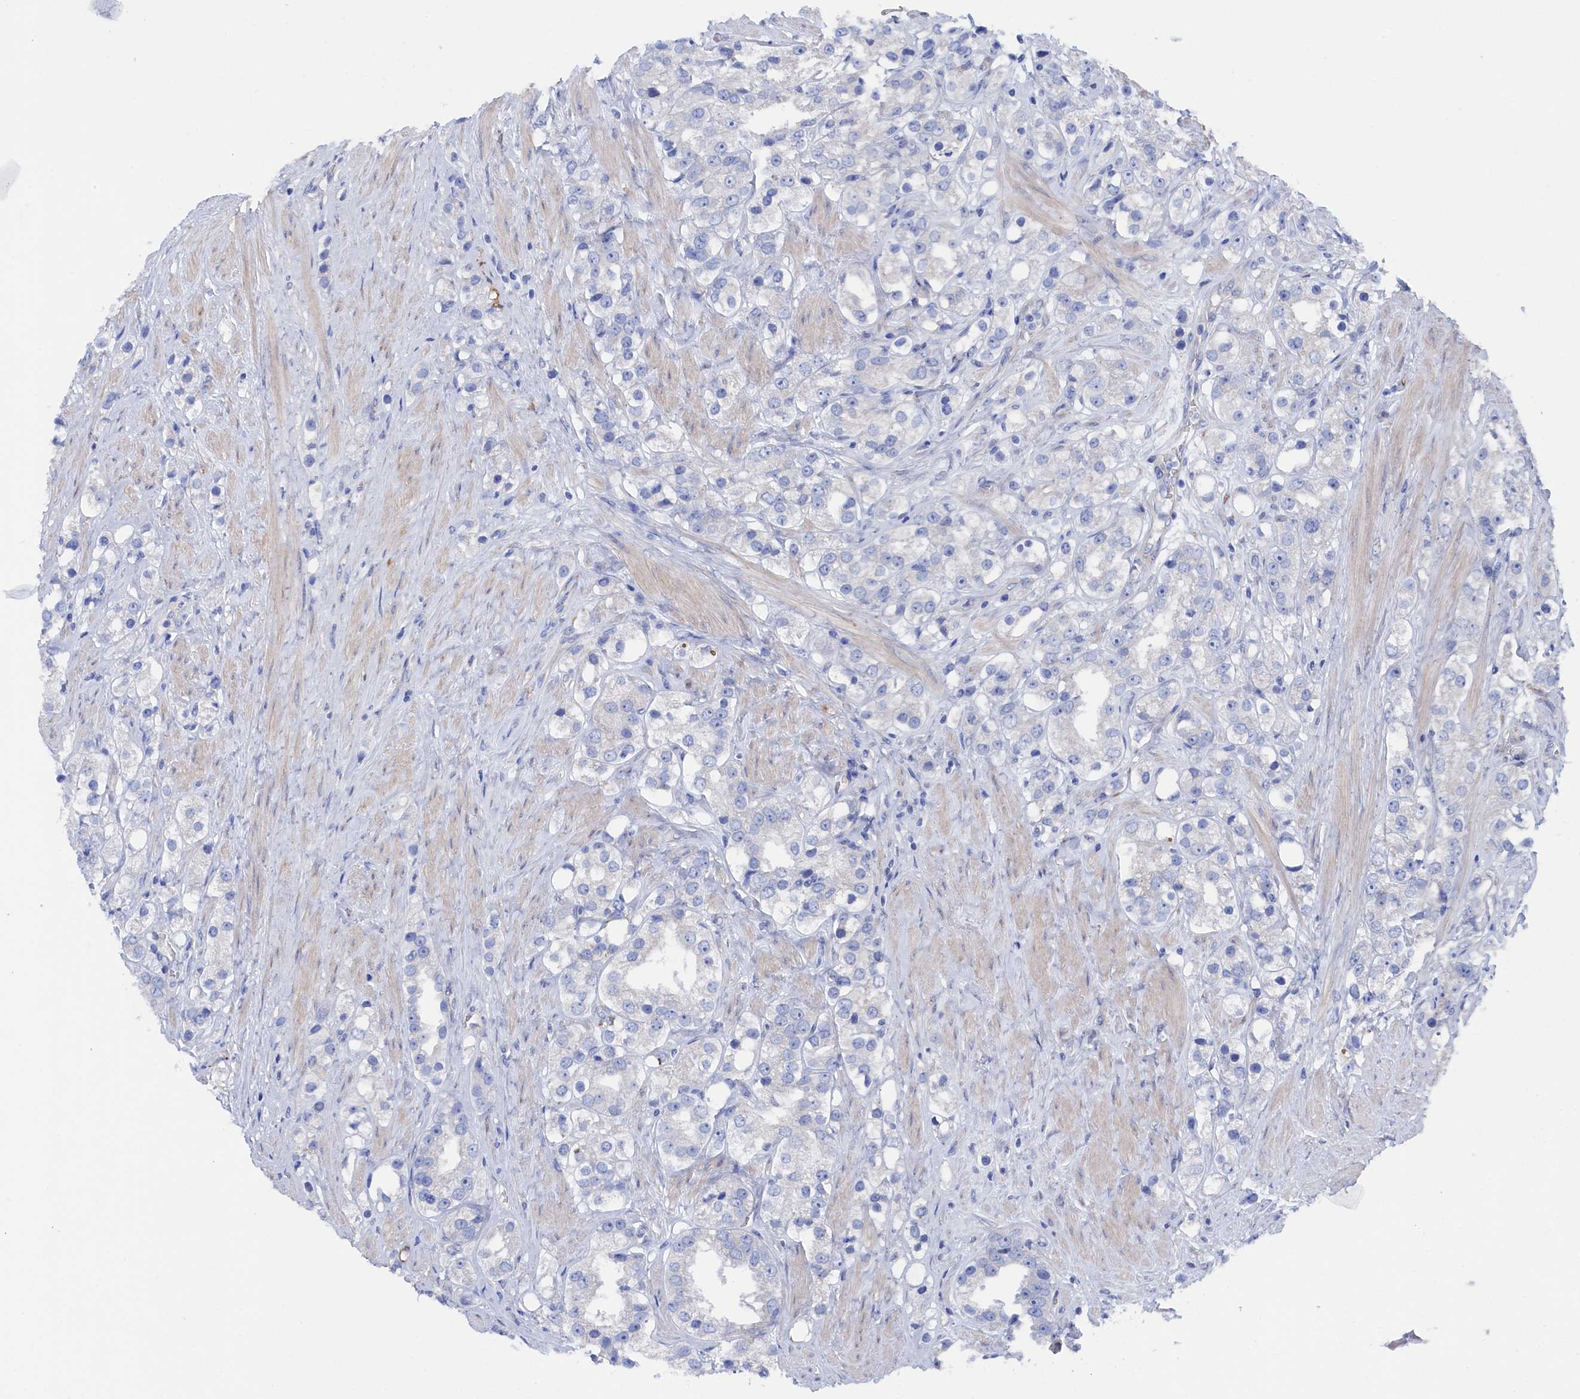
{"staining": {"intensity": "negative", "quantity": "none", "location": "none"}, "tissue": "prostate cancer", "cell_type": "Tumor cells", "image_type": "cancer", "snomed": [{"axis": "morphology", "description": "Adenocarcinoma, NOS"}, {"axis": "topography", "description": "Prostate"}], "caption": "Immunohistochemistry (IHC) photomicrograph of human prostate cancer (adenocarcinoma) stained for a protein (brown), which exhibits no positivity in tumor cells.", "gene": "TMOD2", "patient": {"sex": "male", "age": 79}}